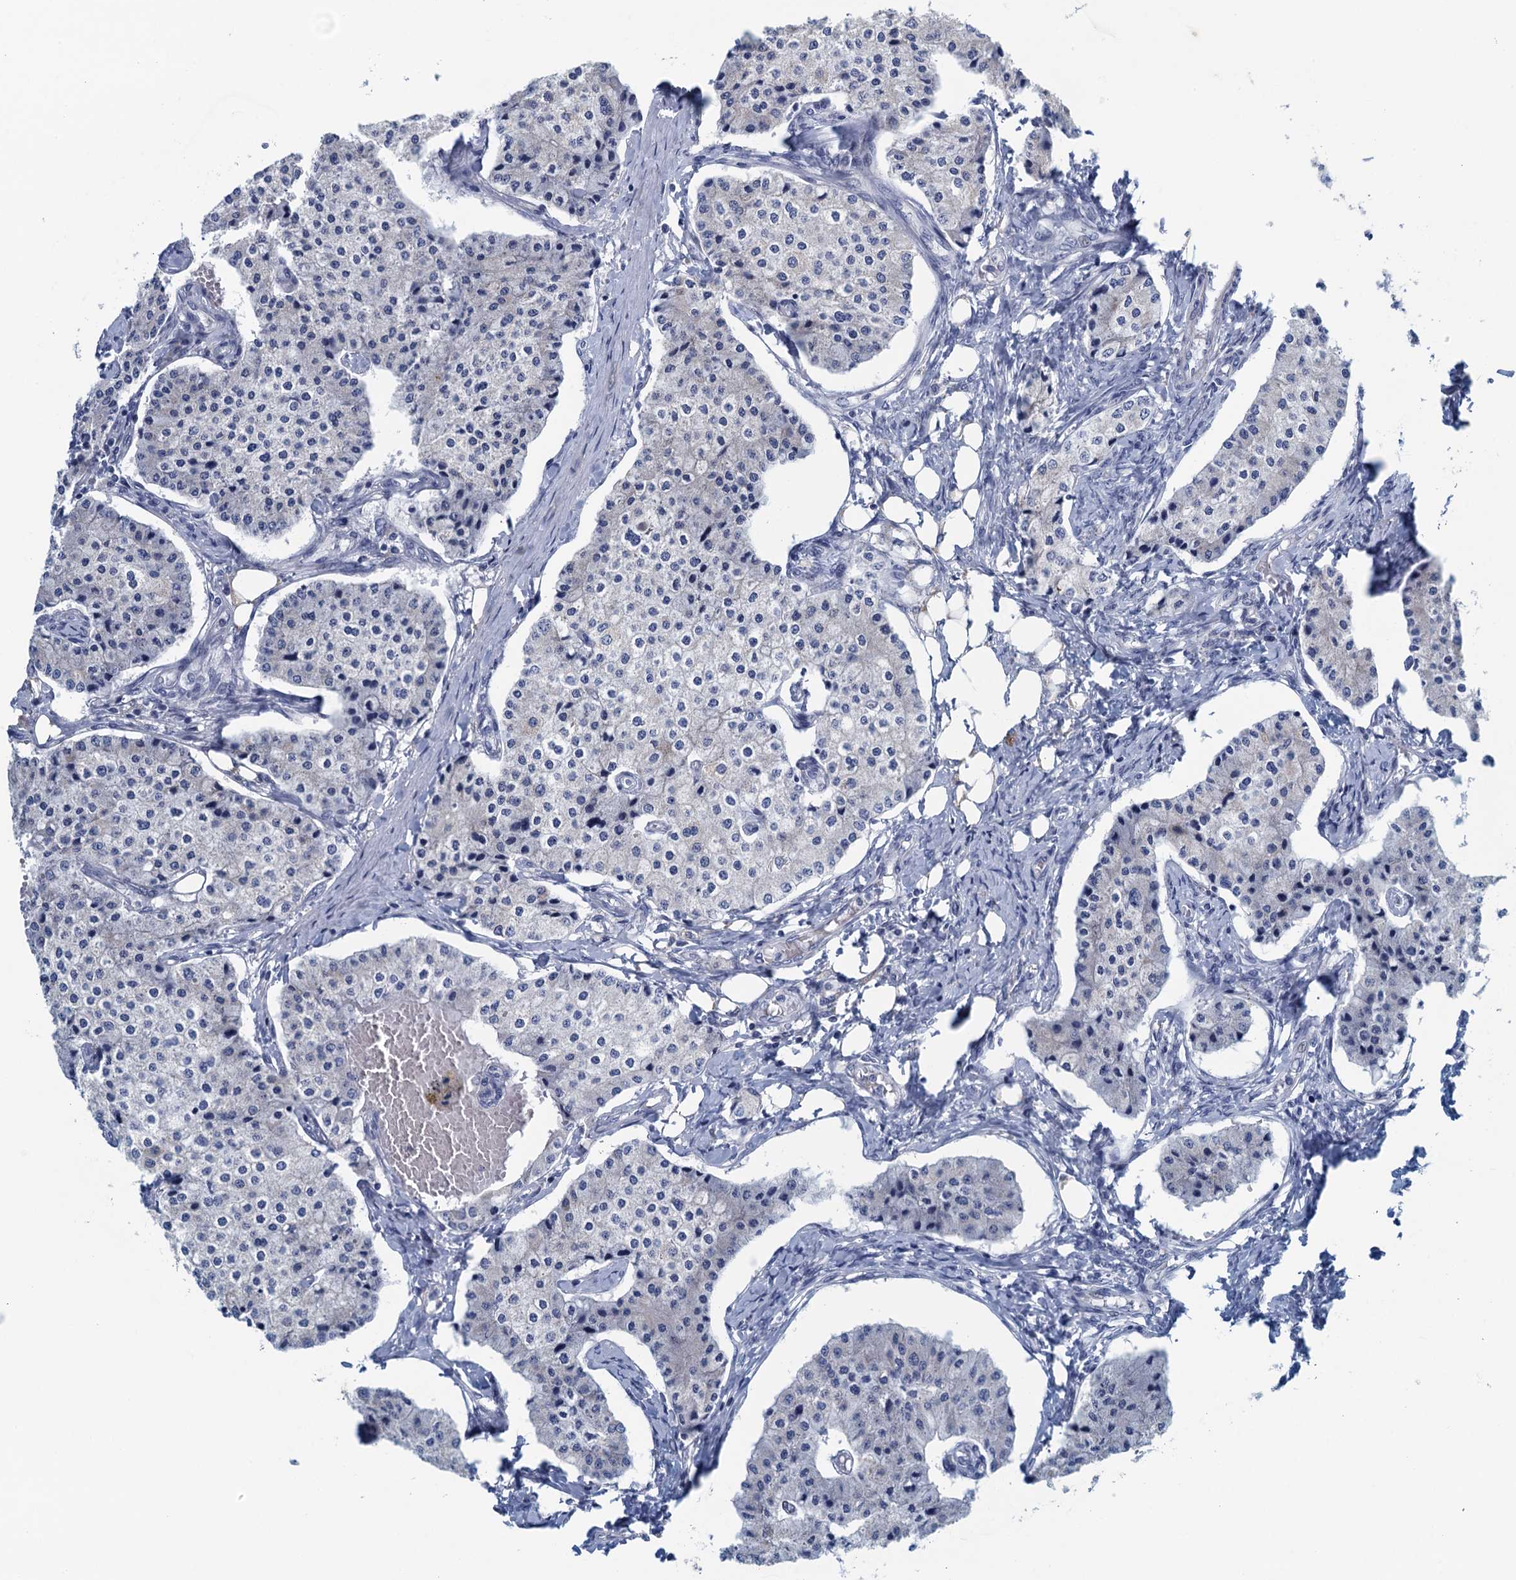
{"staining": {"intensity": "negative", "quantity": "none", "location": "none"}, "tissue": "carcinoid", "cell_type": "Tumor cells", "image_type": "cancer", "snomed": [{"axis": "morphology", "description": "Carcinoid, malignant, NOS"}, {"axis": "topography", "description": "Colon"}], "caption": "An immunohistochemistry (IHC) image of carcinoid is shown. There is no staining in tumor cells of carcinoid.", "gene": "C10orf88", "patient": {"sex": "female", "age": 52}}